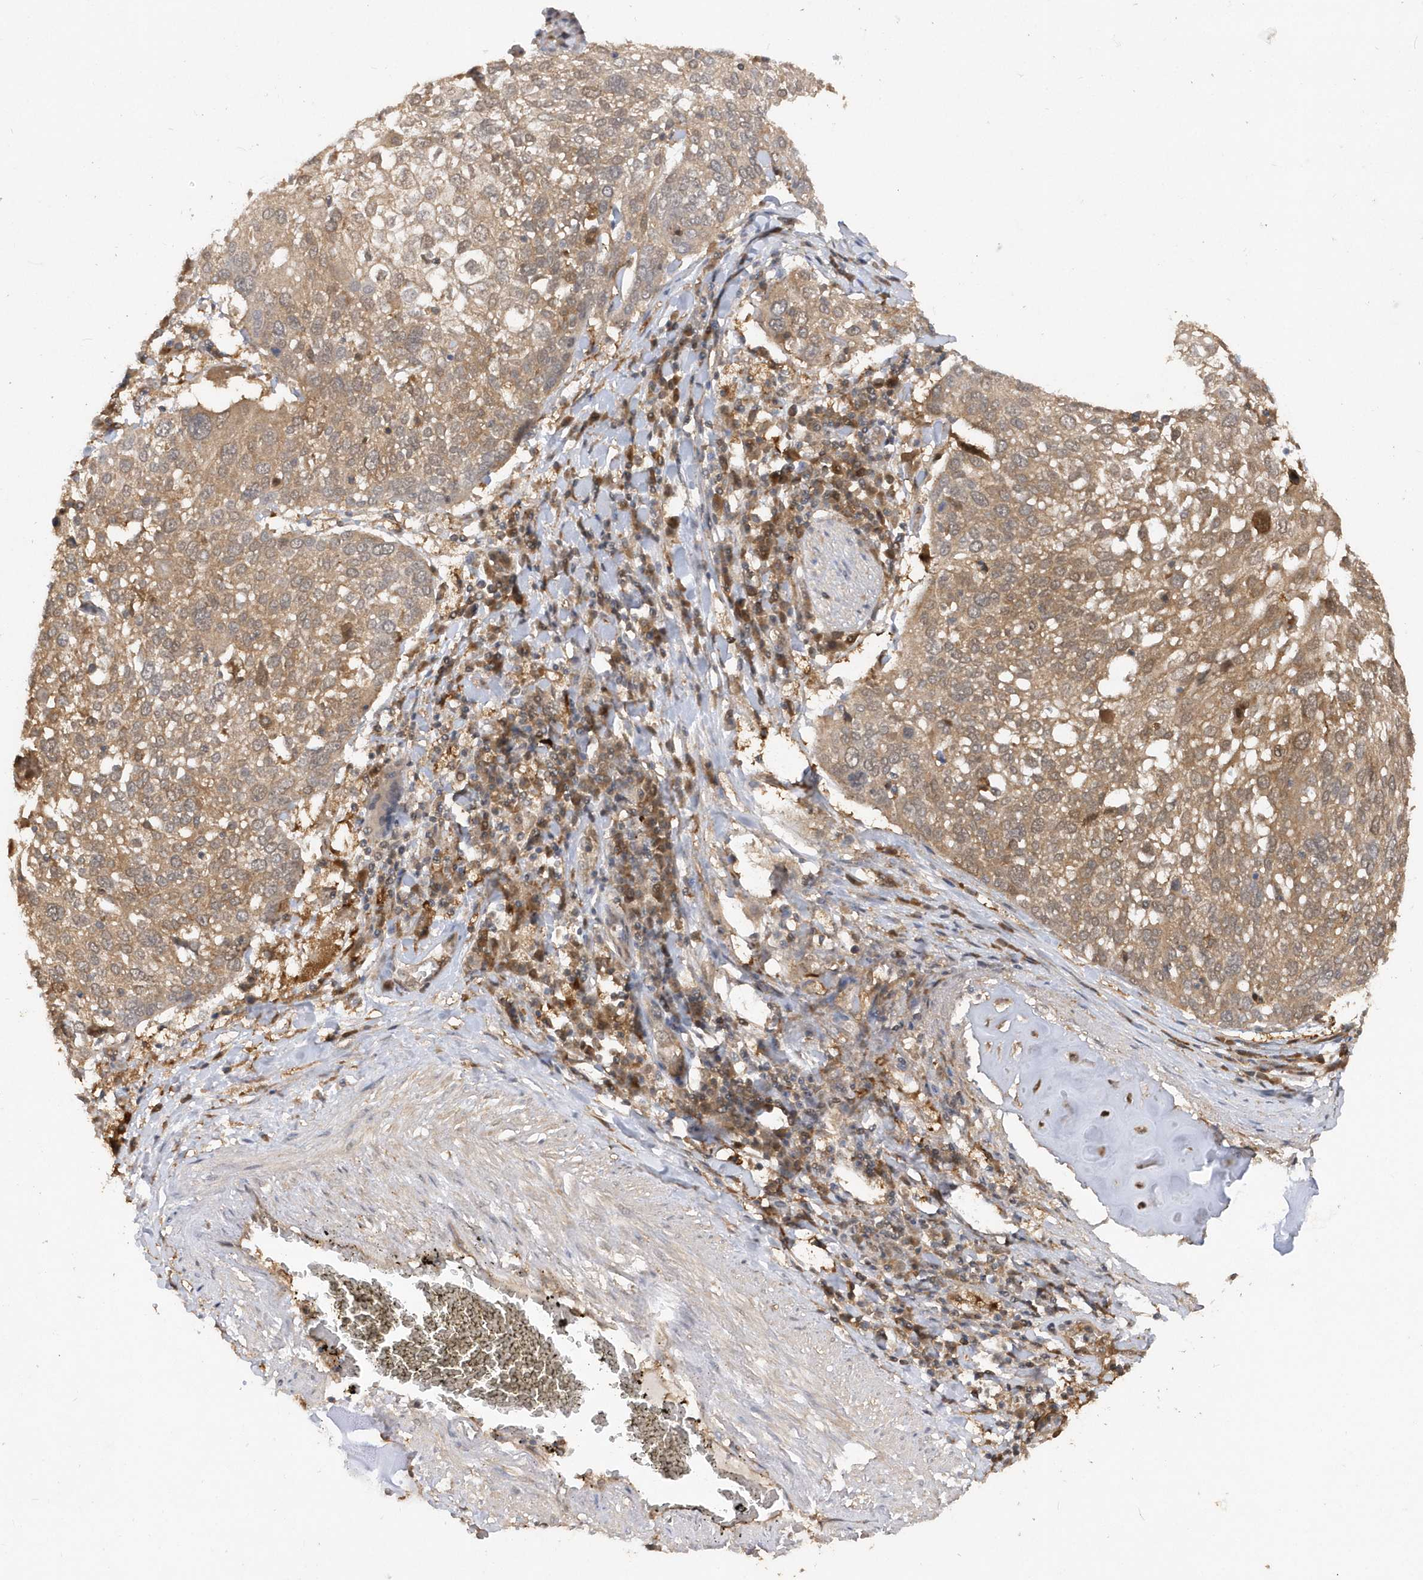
{"staining": {"intensity": "moderate", "quantity": ">75%", "location": "cytoplasmic/membranous"}, "tissue": "lung cancer", "cell_type": "Tumor cells", "image_type": "cancer", "snomed": [{"axis": "morphology", "description": "Squamous cell carcinoma, NOS"}, {"axis": "topography", "description": "Lung"}], "caption": "Lung squamous cell carcinoma stained with DAB (3,3'-diaminobenzidine) immunohistochemistry shows medium levels of moderate cytoplasmic/membranous staining in about >75% of tumor cells.", "gene": "RPE", "patient": {"sex": "male", "age": 65}}